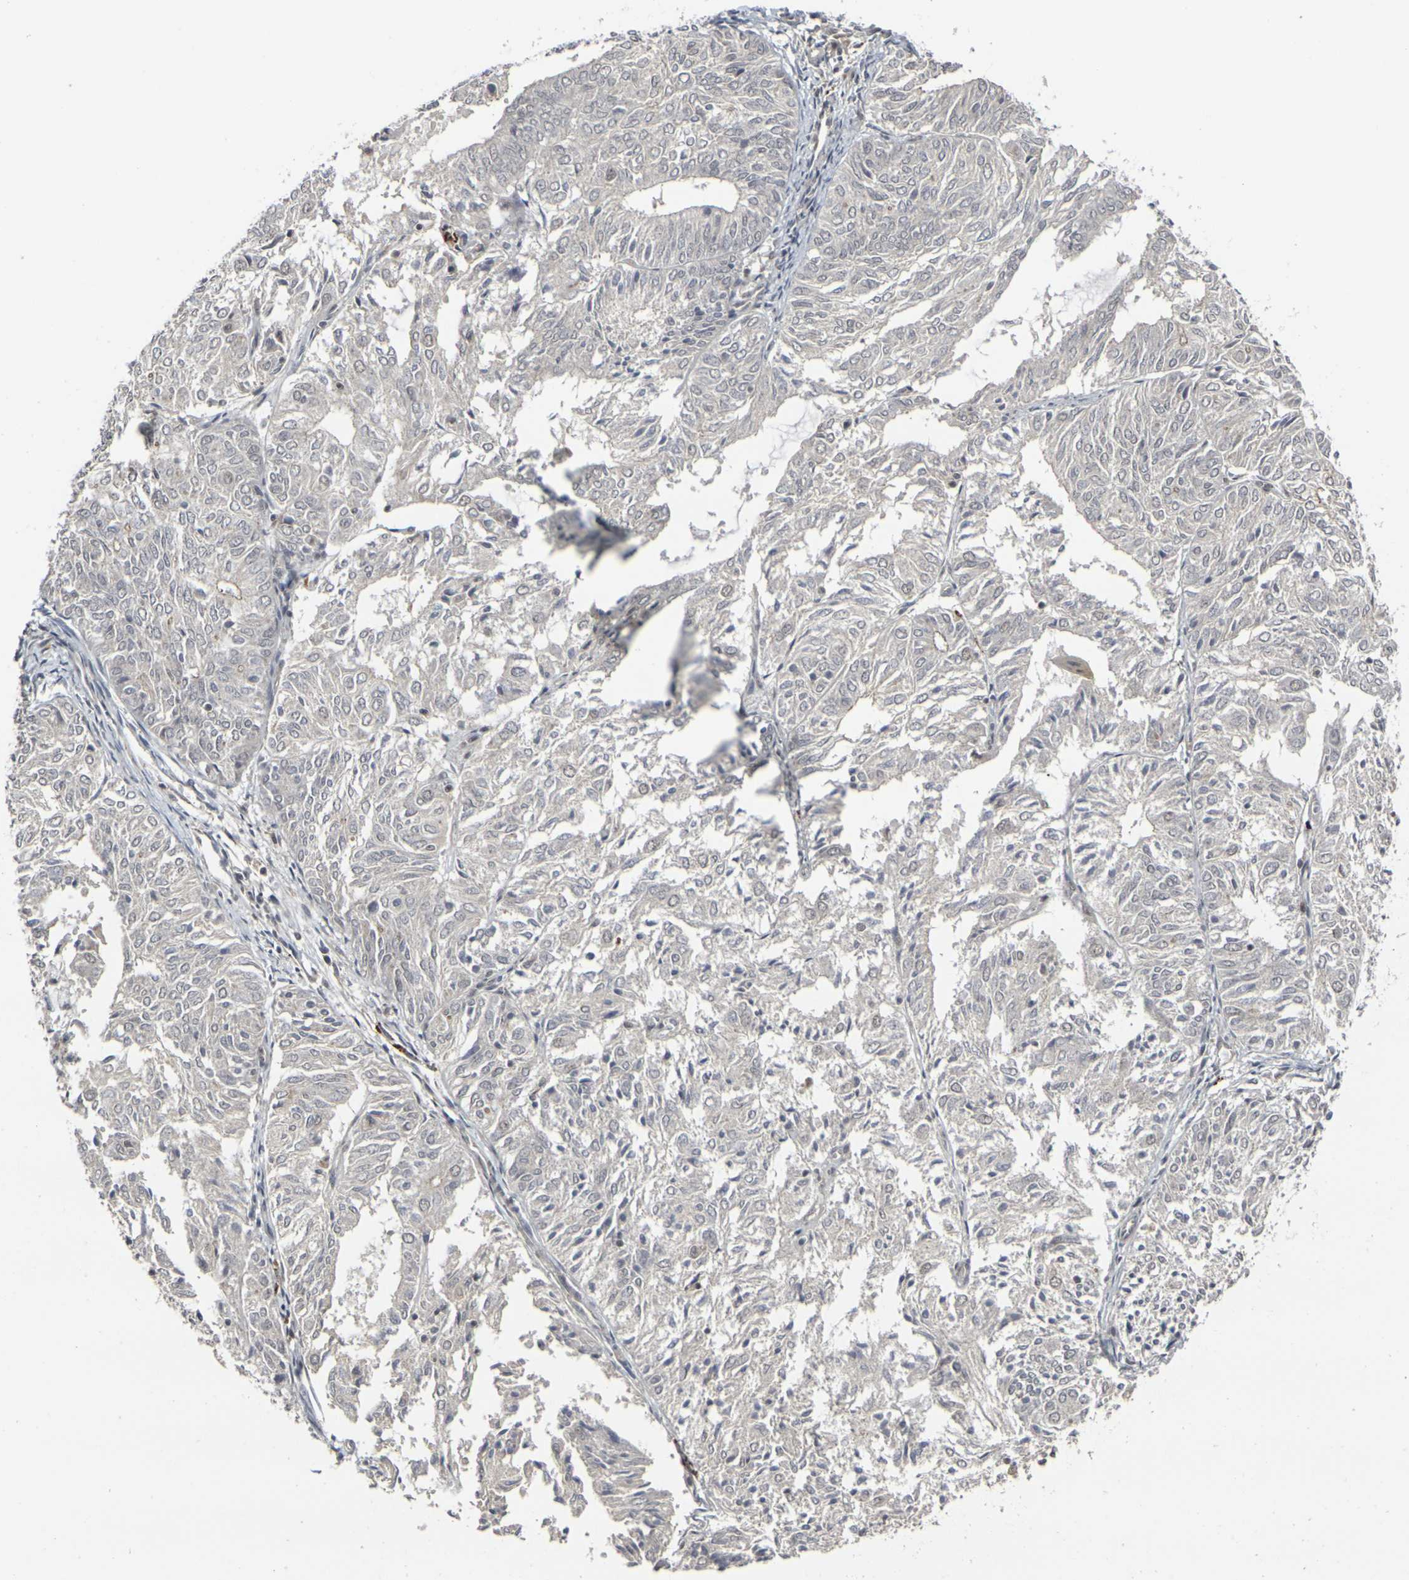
{"staining": {"intensity": "negative", "quantity": "none", "location": "none"}, "tissue": "endometrial cancer", "cell_type": "Tumor cells", "image_type": "cancer", "snomed": [{"axis": "morphology", "description": "Adenocarcinoma, NOS"}, {"axis": "topography", "description": "Uterus"}], "caption": "A high-resolution image shows immunohistochemistry (IHC) staining of endometrial cancer, which reveals no significant expression in tumor cells.", "gene": "GPR19", "patient": {"sex": "female", "age": 60}}